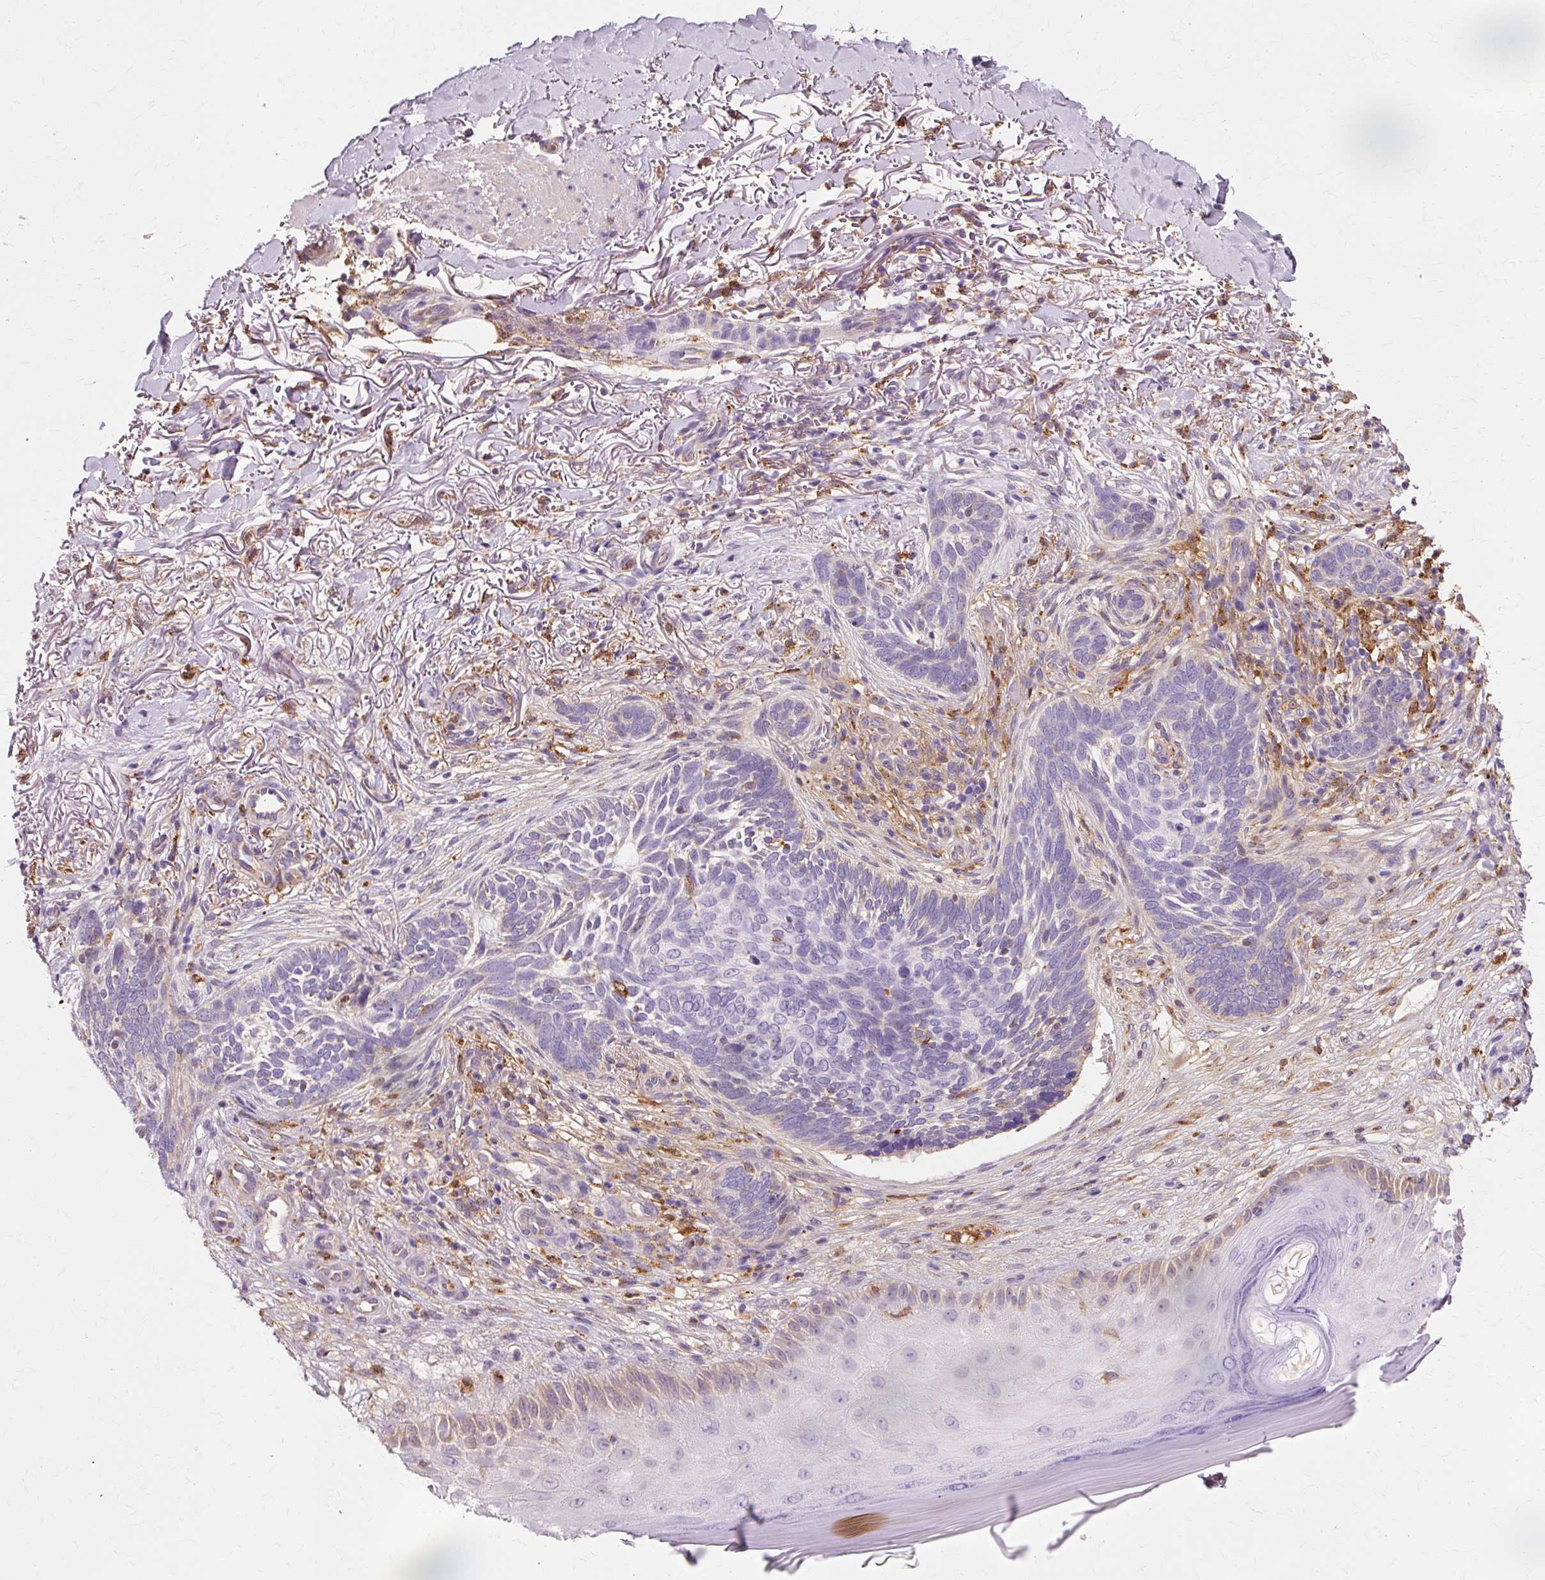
{"staining": {"intensity": "negative", "quantity": "none", "location": "none"}, "tissue": "skin cancer", "cell_type": "Tumor cells", "image_type": "cancer", "snomed": [{"axis": "morphology", "description": "Normal tissue, NOS"}, {"axis": "morphology", "description": "Basal cell carcinoma"}, {"axis": "topography", "description": "Skin"}], "caption": "Human basal cell carcinoma (skin) stained for a protein using immunohistochemistry displays no positivity in tumor cells.", "gene": "GPX1", "patient": {"sex": "female", "age": 67}}